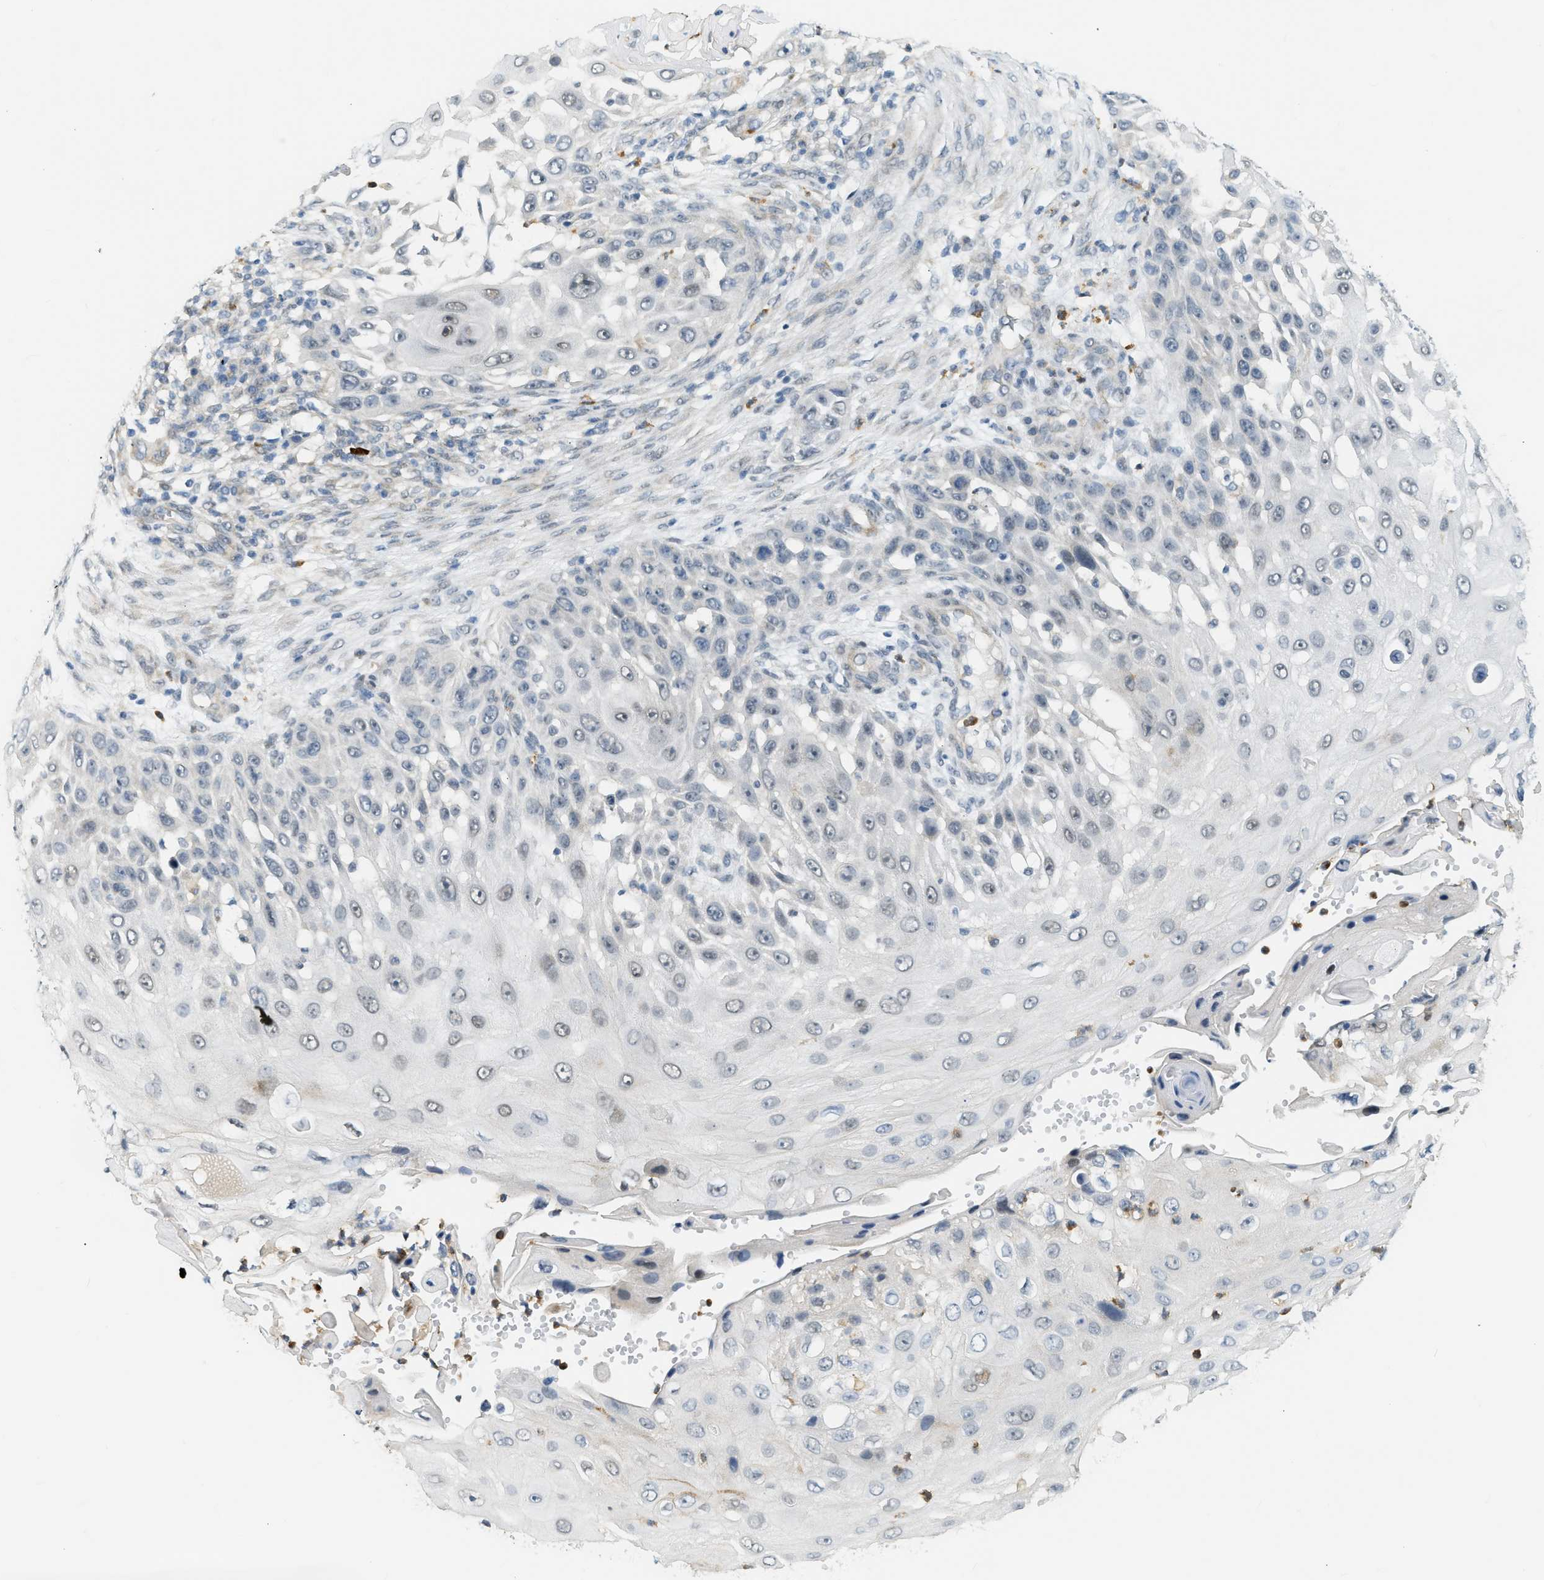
{"staining": {"intensity": "negative", "quantity": "none", "location": "none"}, "tissue": "skin cancer", "cell_type": "Tumor cells", "image_type": "cancer", "snomed": [{"axis": "morphology", "description": "Squamous cell carcinoma, NOS"}, {"axis": "topography", "description": "Skin"}], "caption": "Photomicrograph shows no significant protein expression in tumor cells of skin squamous cell carcinoma.", "gene": "ZNF408", "patient": {"sex": "female", "age": 44}}